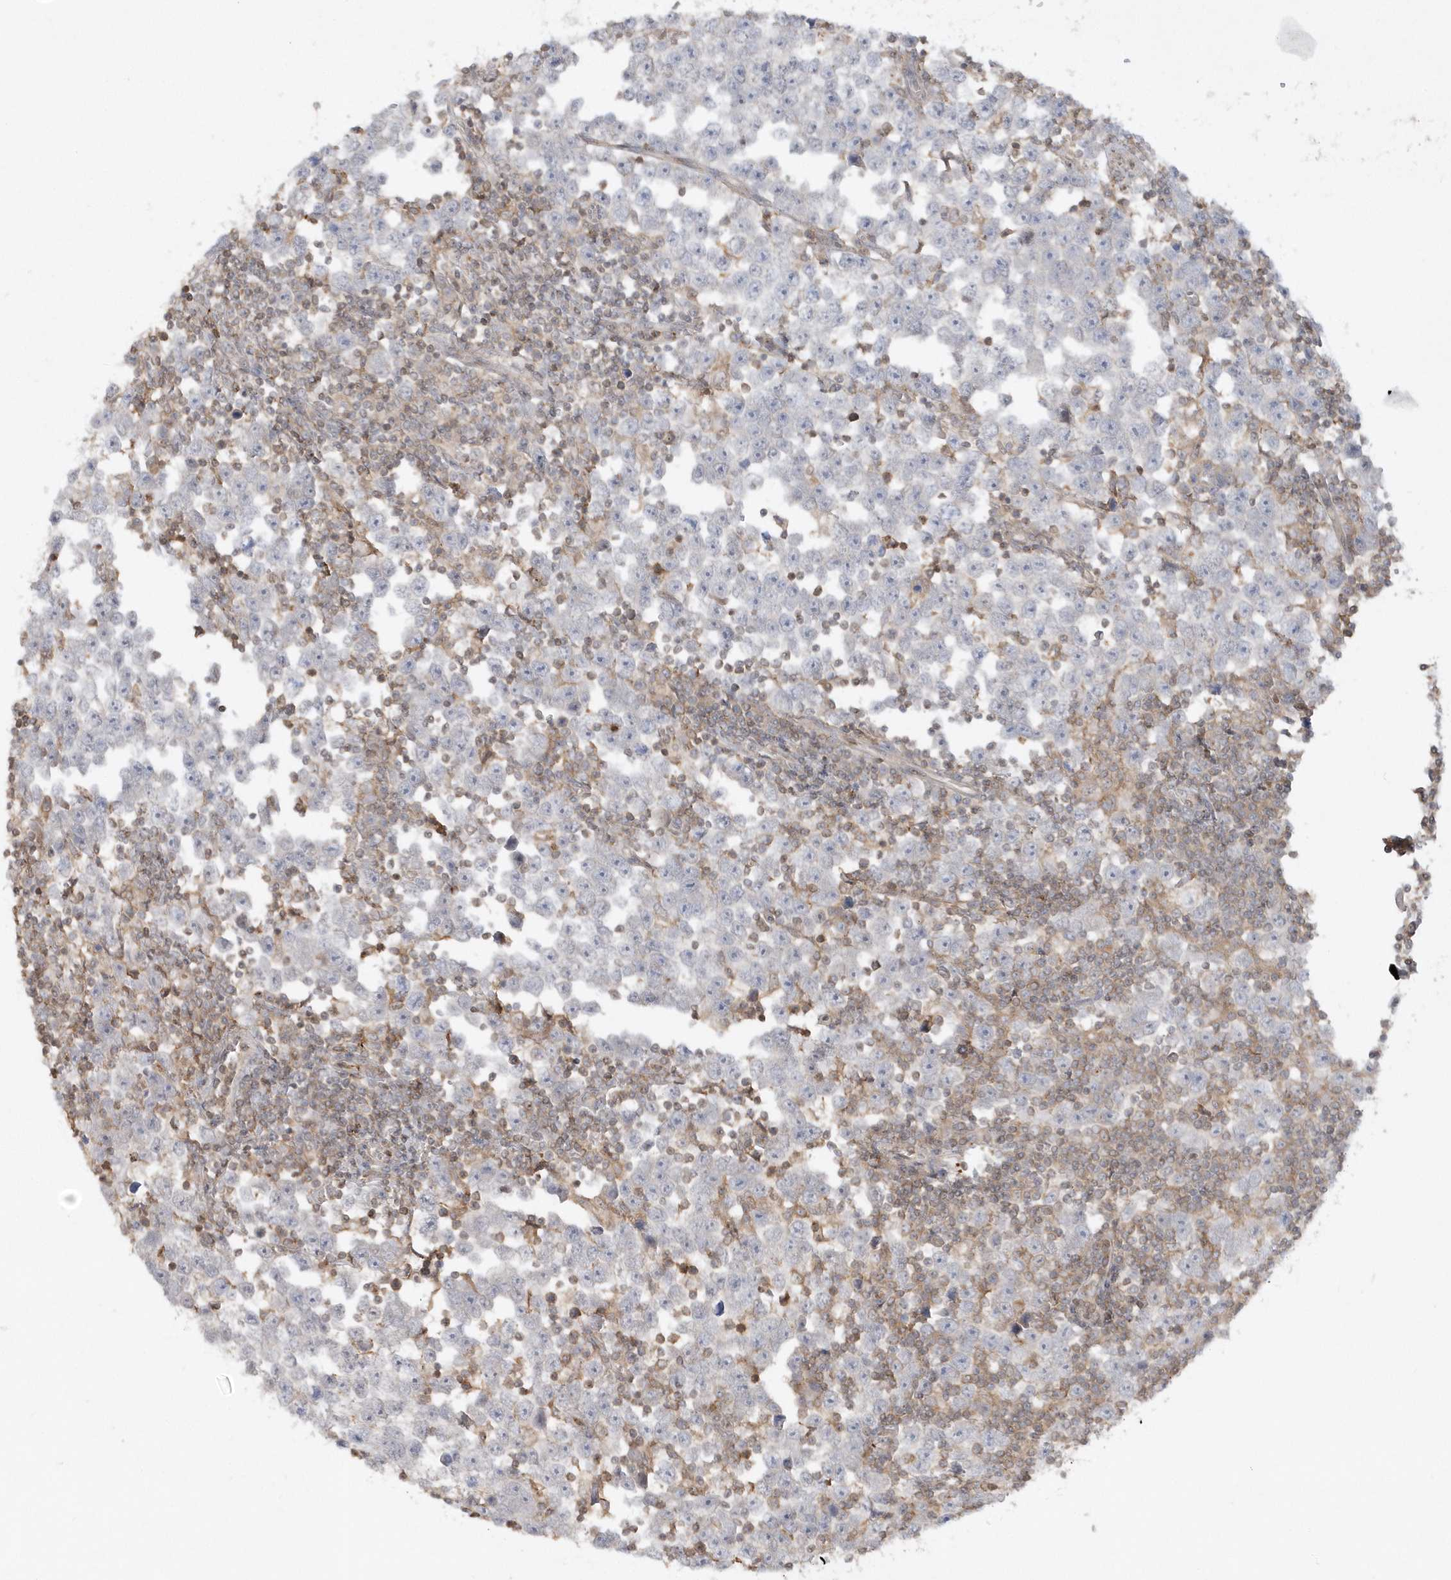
{"staining": {"intensity": "negative", "quantity": "none", "location": "none"}, "tissue": "testis cancer", "cell_type": "Tumor cells", "image_type": "cancer", "snomed": [{"axis": "morphology", "description": "Normal tissue, NOS"}, {"axis": "morphology", "description": "Seminoma, NOS"}, {"axis": "topography", "description": "Testis"}], "caption": "Human testis cancer (seminoma) stained for a protein using IHC displays no staining in tumor cells.", "gene": "BSN", "patient": {"sex": "male", "age": 43}}